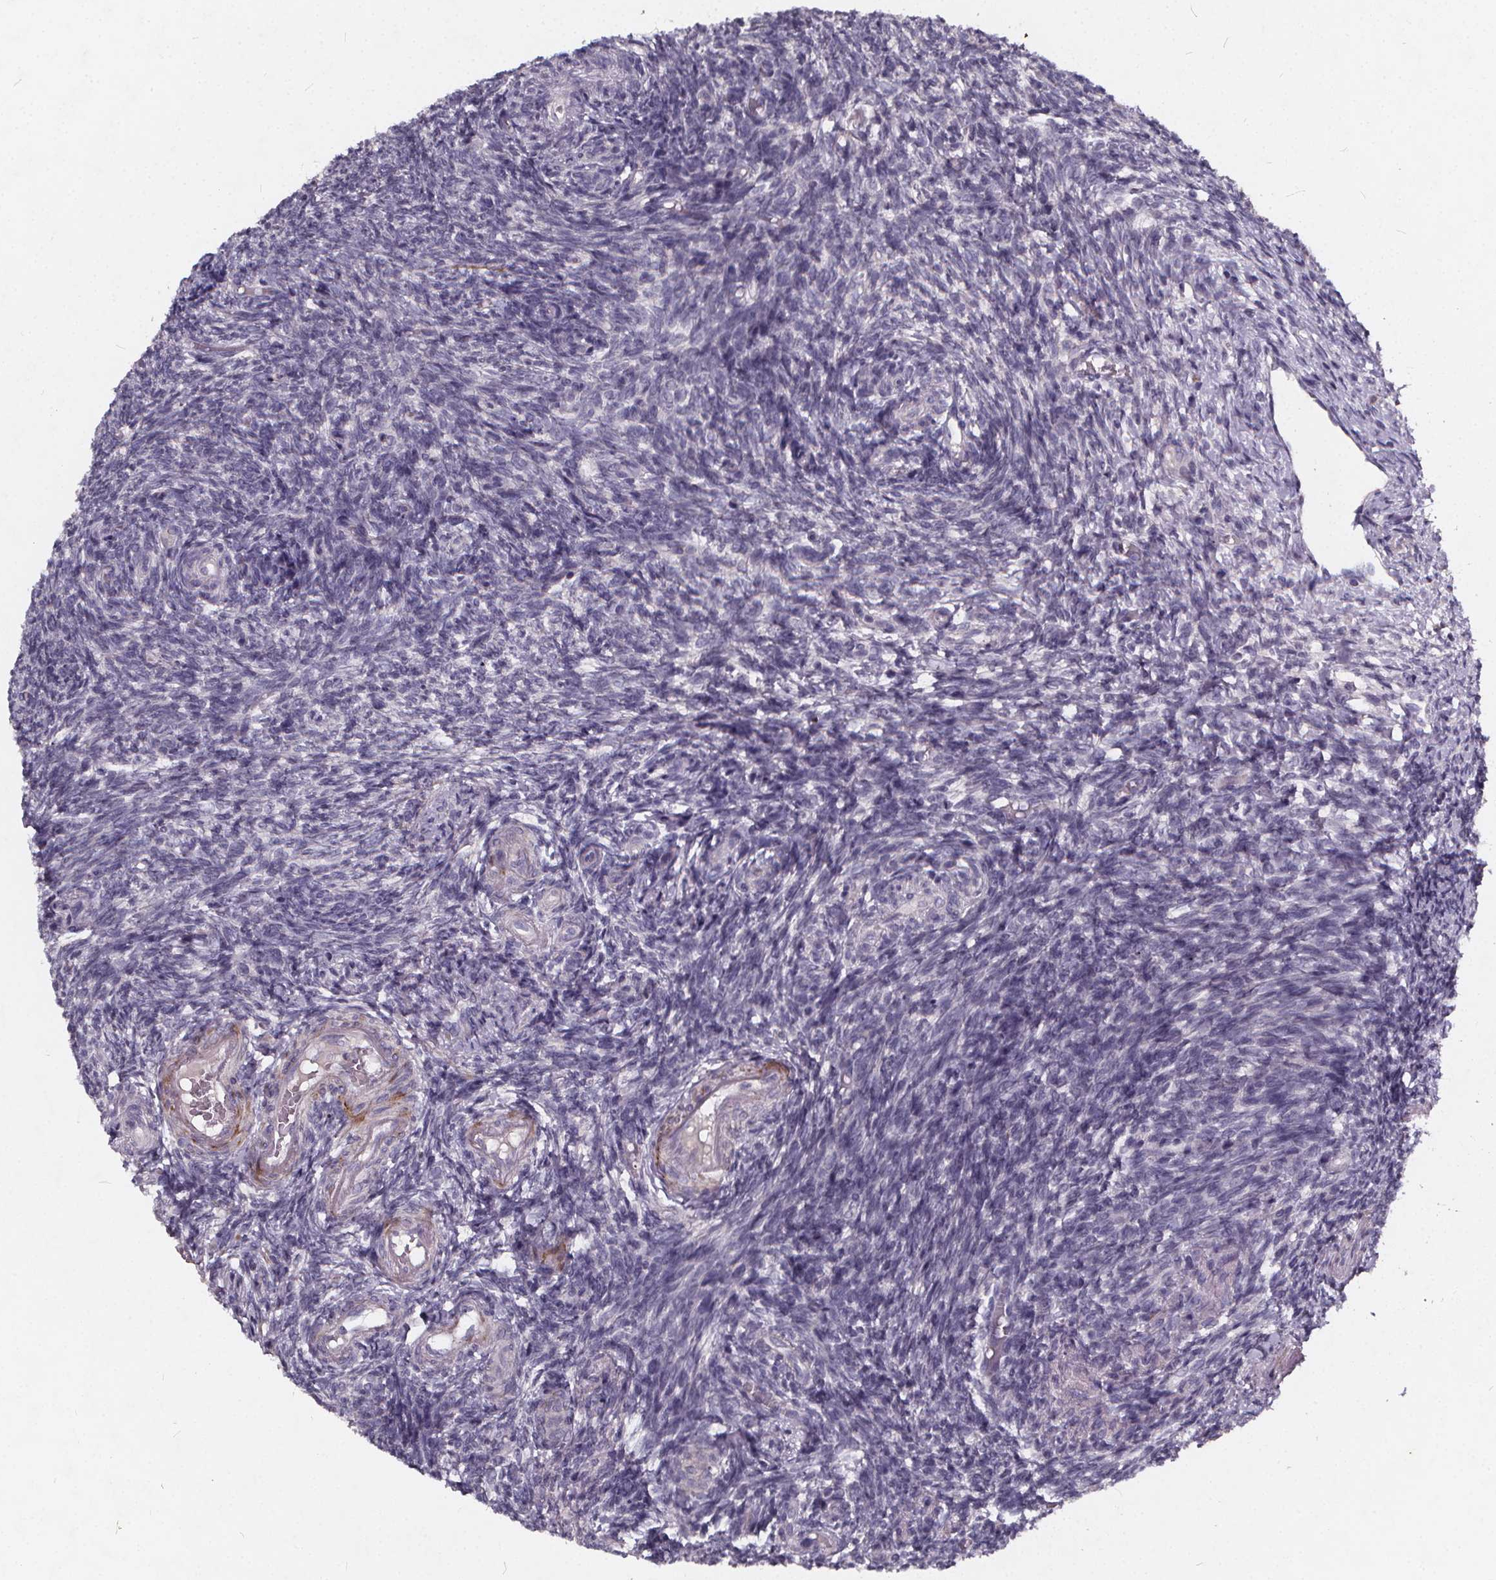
{"staining": {"intensity": "negative", "quantity": "none", "location": "none"}, "tissue": "ovary", "cell_type": "Ovarian stroma cells", "image_type": "normal", "snomed": [{"axis": "morphology", "description": "Normal tissue, NOS"}, {"axis": "topography", "description": "Ovary"}], "caption": "Immunohistochemistry (IHC) image of normal ovary: human ovary stained with DAB demonstrates no significant protein staining in ovarian stroma cells.", "gene": "TSPAN14", "patient": {"sex": "female", "age": 39}}